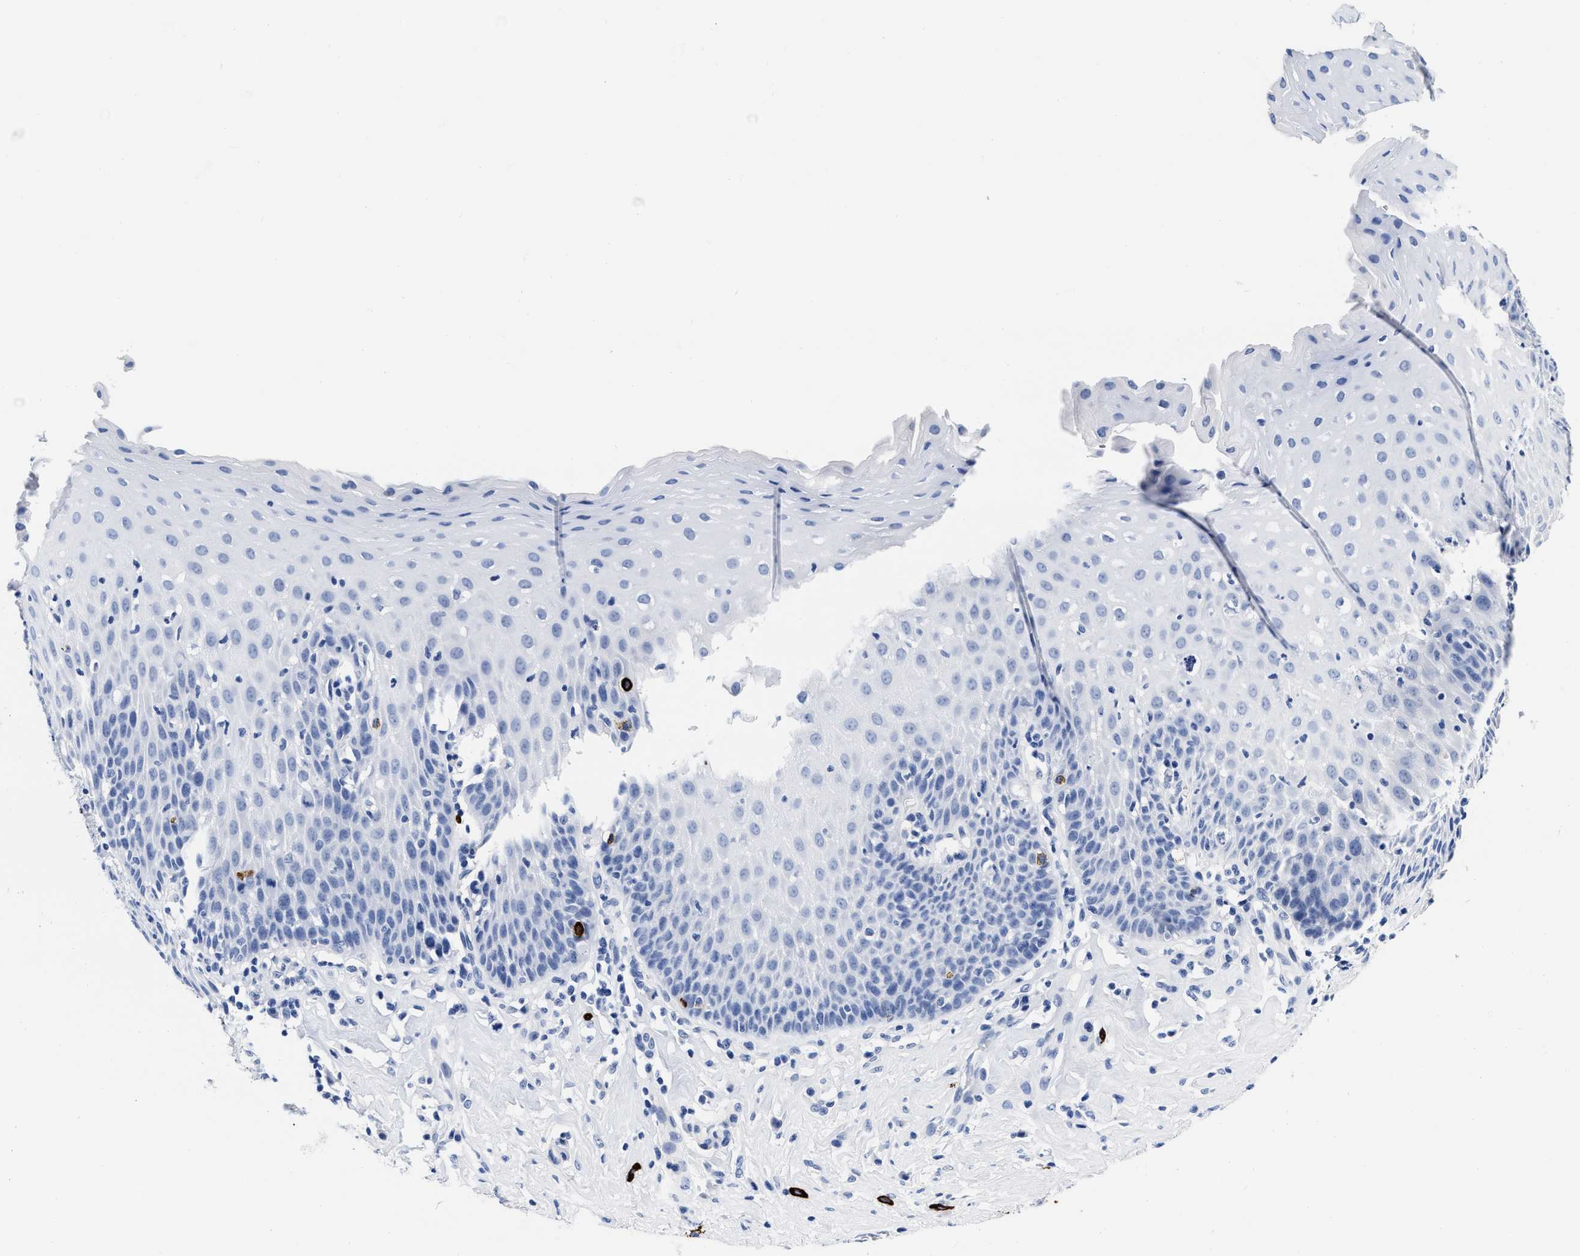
{"staining": {"intensity": "negative", "quantity": "none", "location": "none"}, "tissue": "esophagus", "cell_type": "Squamous epithelial cells", "image_type": "normal", "snomed": [{"axis": "morphology", "description": "Normal tissue, NOS"}, {"axis": "topography", "description": "Esophagus"}], "caption": "IHC image of normal esophagus: esophagus stained with DAB displays no significant protein positivity in squamous epithelial cells.", "gene": "CER1", "patient": {"sex": "female", "age": 61}}